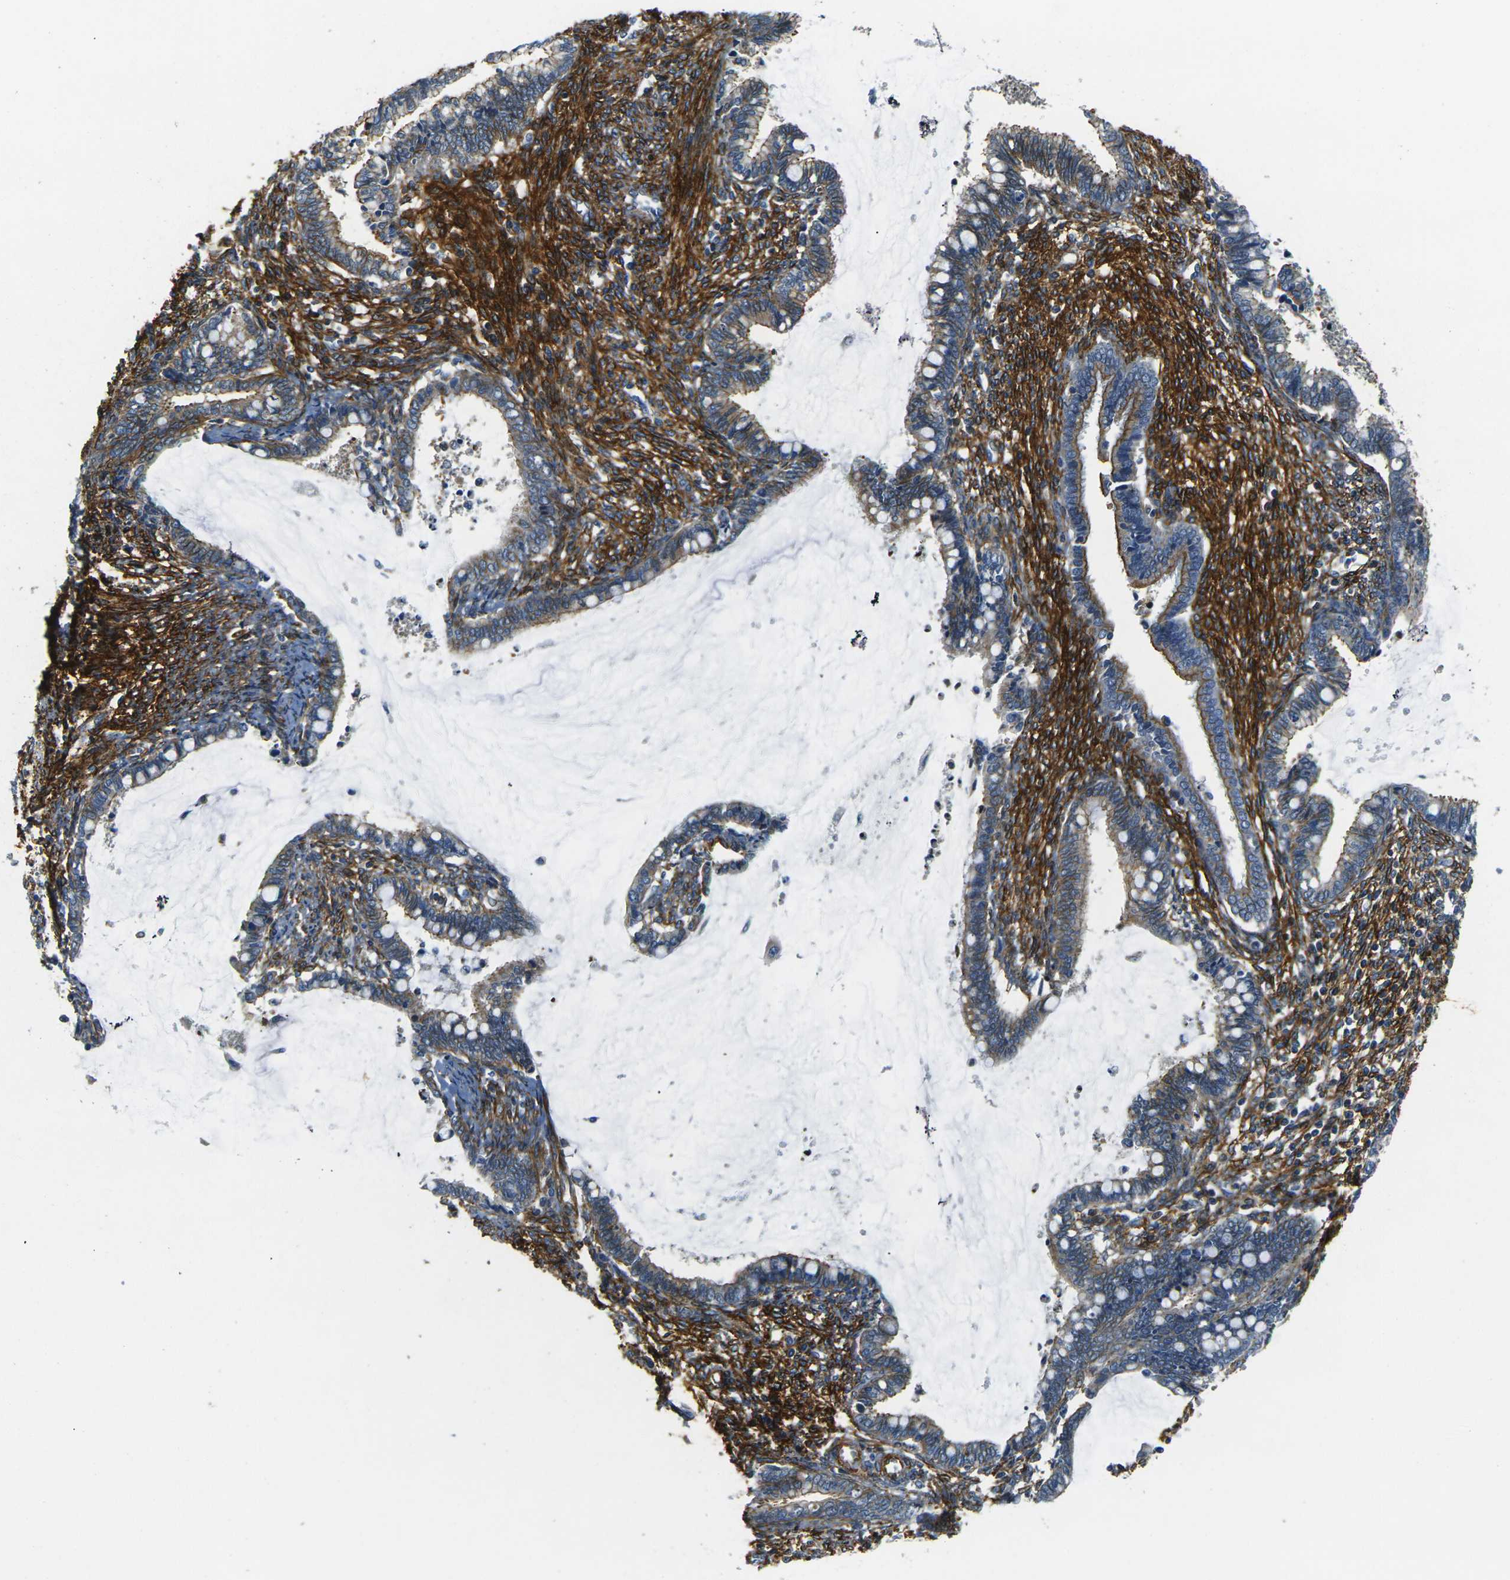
{"staining": {"intensity": "weak", "quantity": "<25%", "location": "cytoplasmic/membranous"}, "tissue": "cervical cancer", "cell_type": "Tumor cells", "image_type": "cancer", "snomed": [{"axis": "morphology", "description": "Adenocarcinoma, NOS"}, {"axis": "topography", "description": "Cervix"}], "caption": "Cervical cancer (adenocarcinoma) was stained to show a protein in brown. There is no significant expression in tumor cells.", "gene": "EPHA7", "patient": {"sex": "female", "age": 44}}